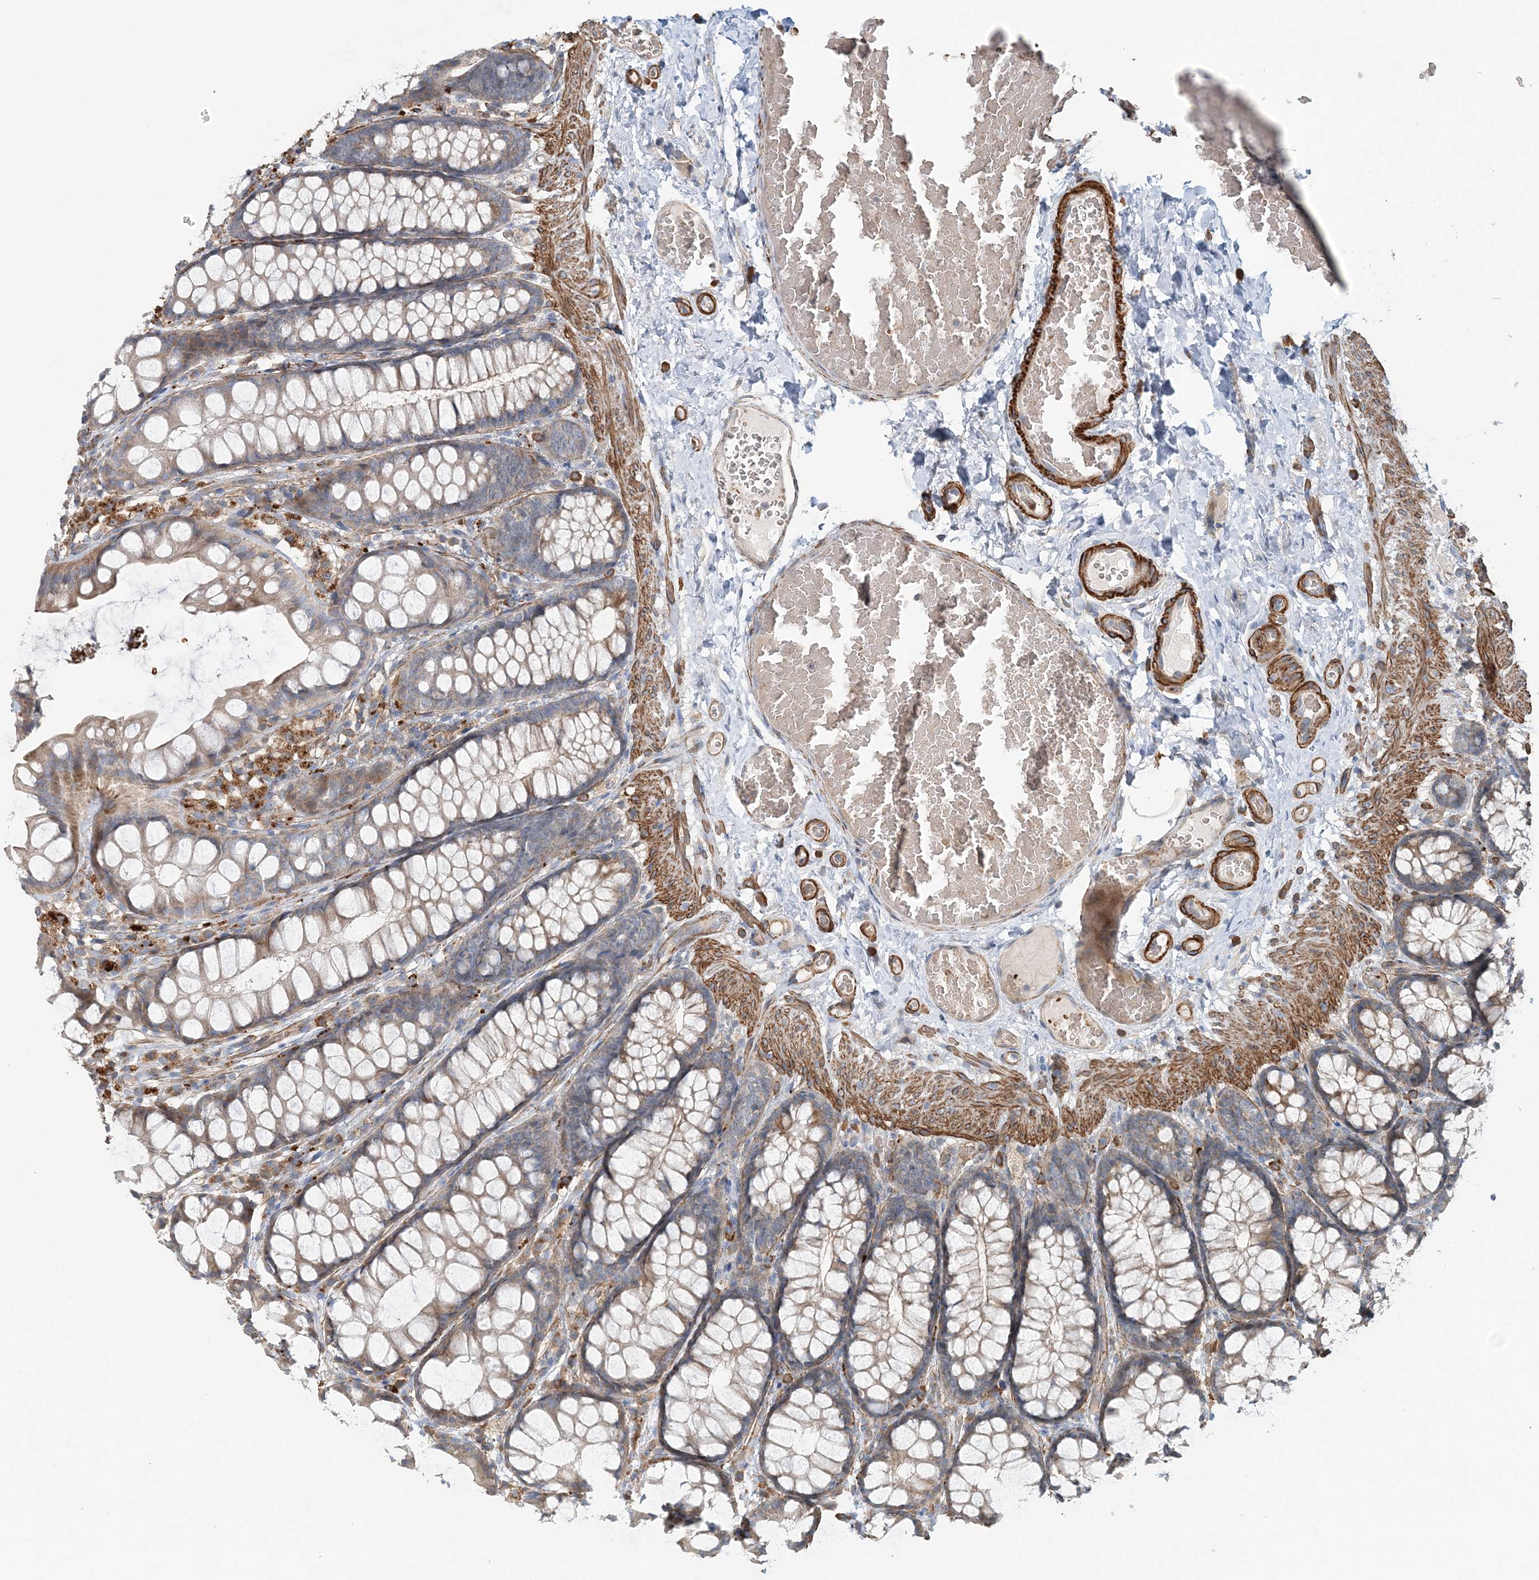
{"staining": {"intensity": "negative", "quantity": "none", "location": "none"}, "tissue": "colon", "cell_type": "Endothelial cells", "image_type": "normal", "snomed": [{"axis": "morphology", "description": "Normal tissue, NOS"}, {"axis": "topography", "description": "Colon"}], "caption": "IHC of unremarkable colon demonstrates no expression in endothelial cells.", "gene": "TTI1", "patient": {"sex": "male", "age": 47}}